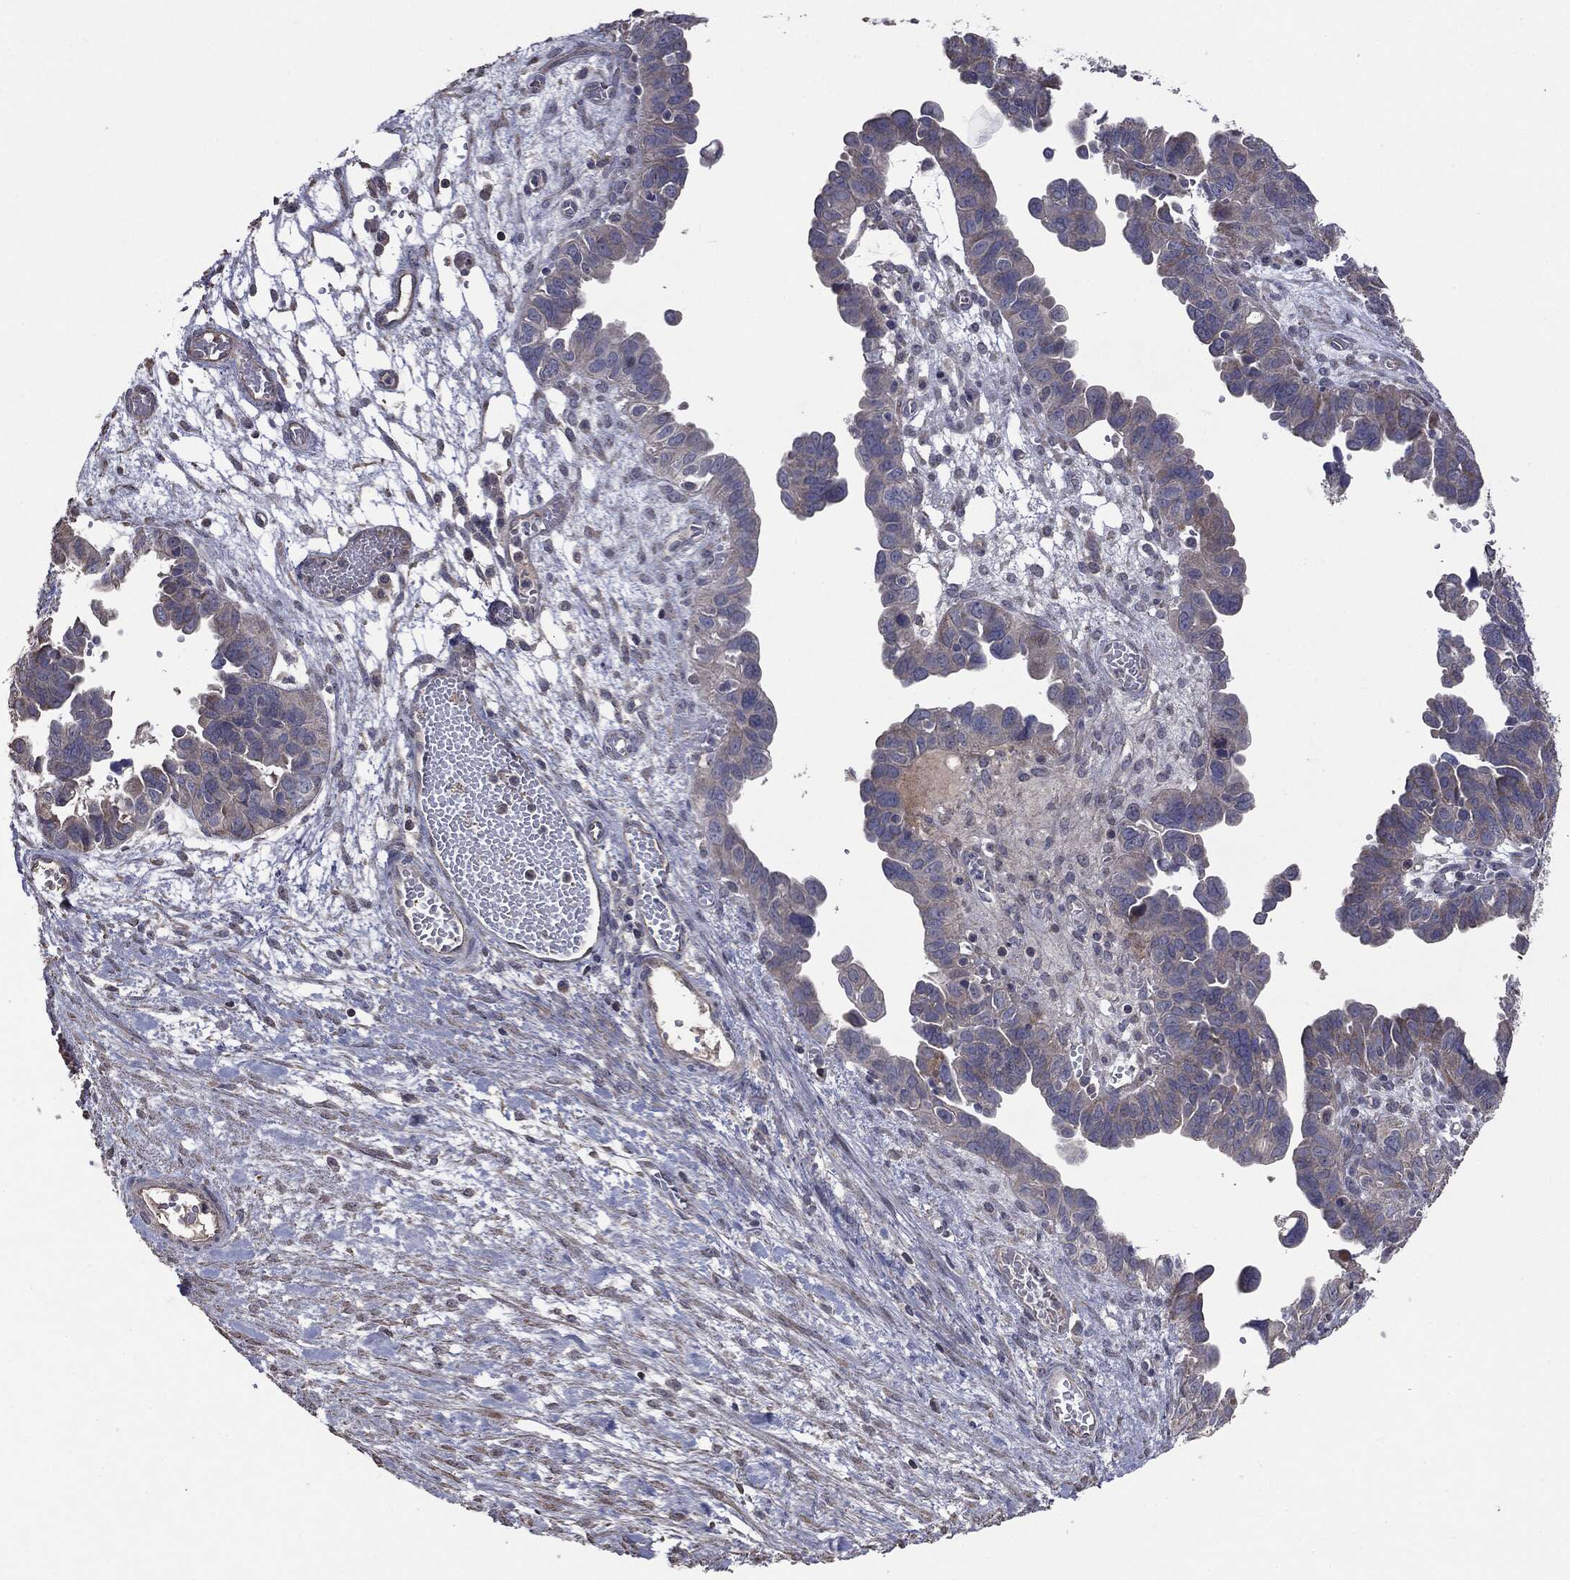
{"staining": {"intensity": "negative", "quantity": "none", "location": "none"}, "tissue": "ovarian cancer", "cell_type": "Tumor cells", "image_type": "cancer", "snomed": [{"axis": "morphology", "description": "Cystadenocarcinoma, serous, NOS"}, {"axis": "topography", "description": "Ovary"}], "caption": "Tumor cells are negative for protein expression in human ovarian serous cystadenocarcinoma.", "gene": "MTOR", "patient": {"sex": "female", "age": 64}}